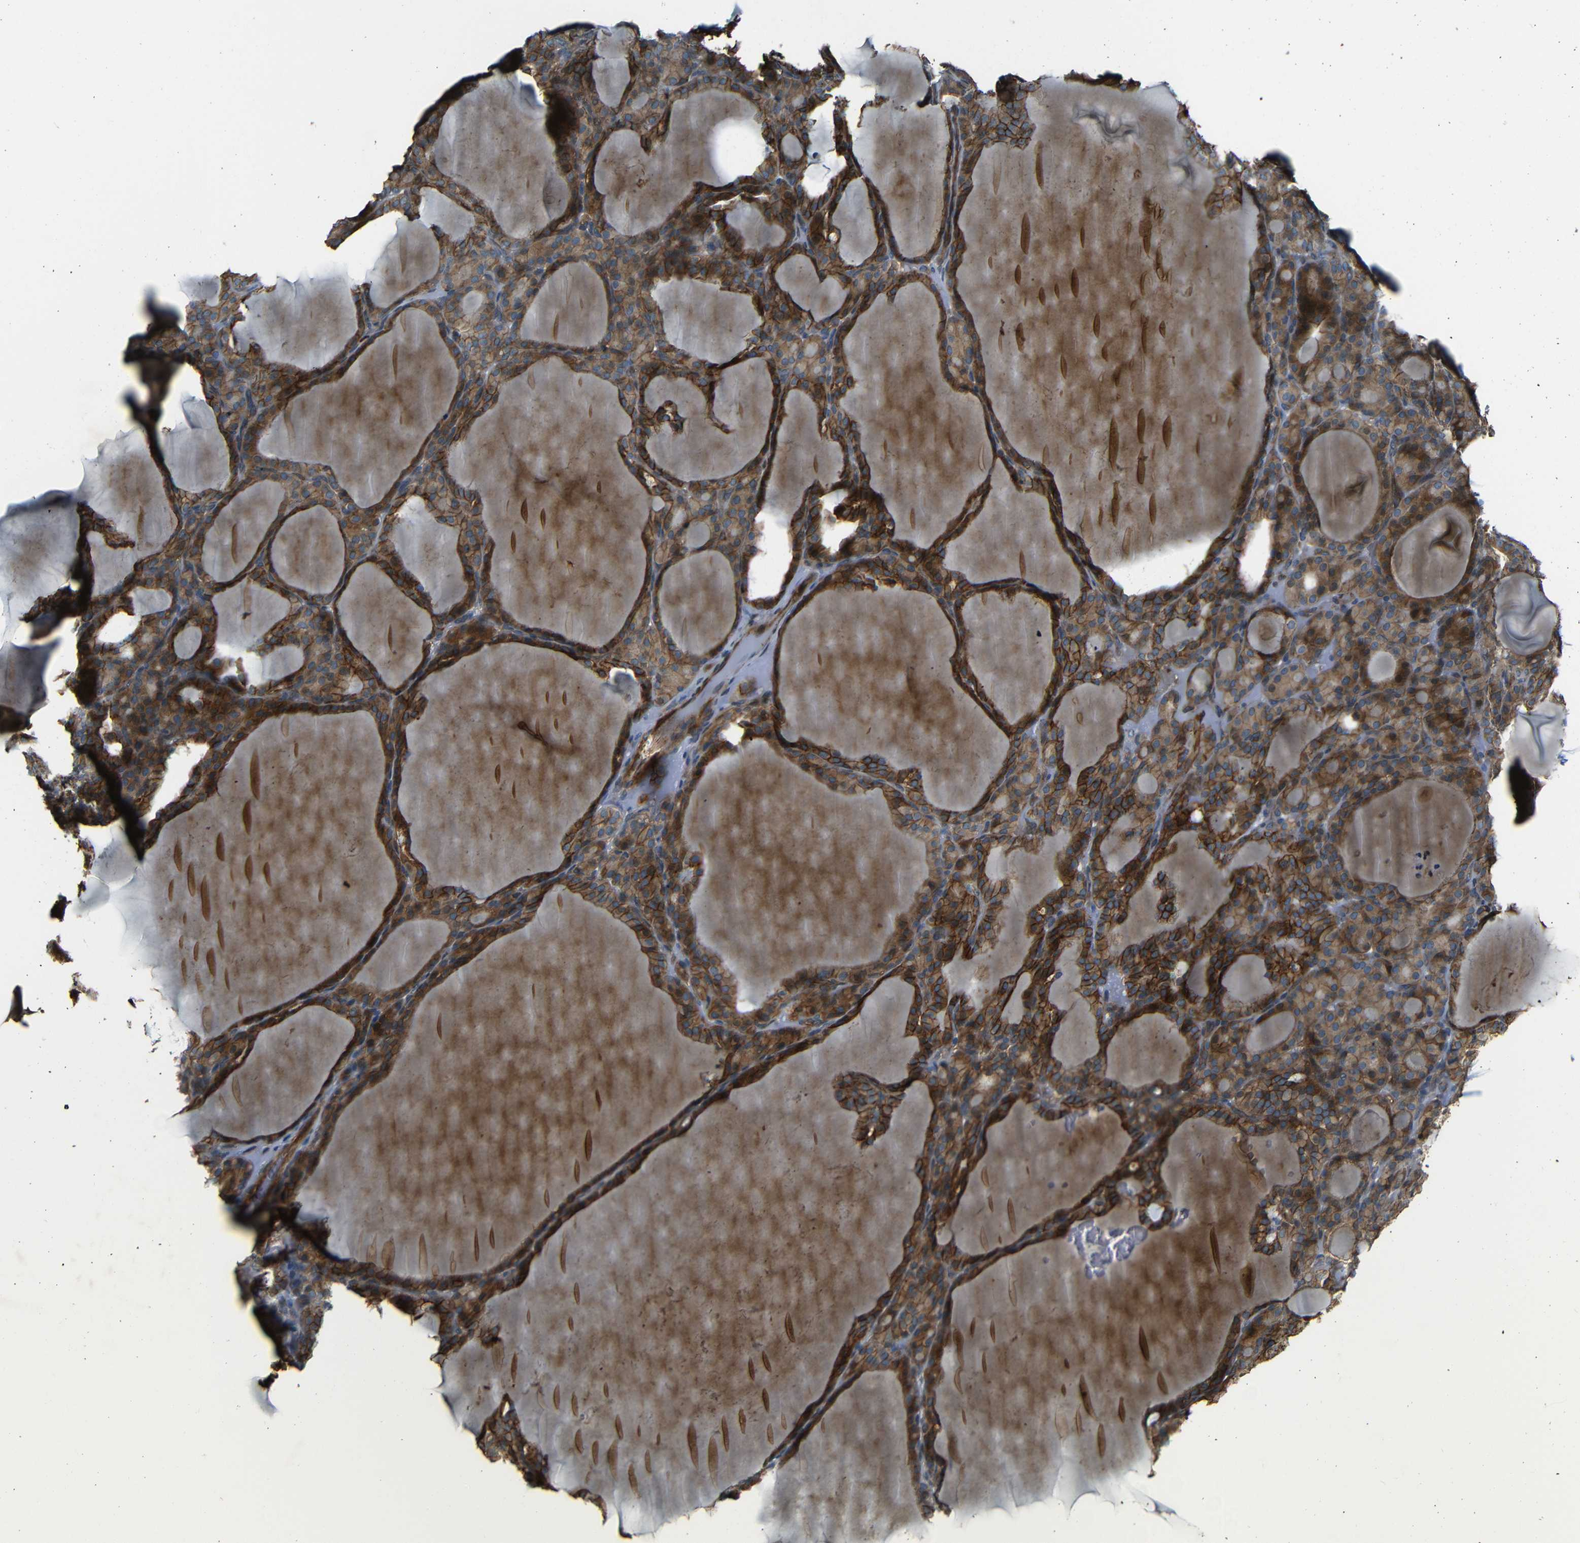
{"staining": {"intensity": "strong", "quantity": ">75%", "location": "cytoplasmic/membranous"}, "tissue": "thyroid gland", "cell_type": "Glandular cells", "image_type": "normal", "snomed": [{"axis": "morphology", "description": "Normal tissue, NOS"}, {"axis": "topography", "description": "Thyroid gland"}], "caption": "A micrograph of thyroid gland stained for a protein reveals strong cytoplasmic/membranous brown staining in glandular cells.", "gene": "RELL1", "patient": {"sex": "female", "age": 28}}